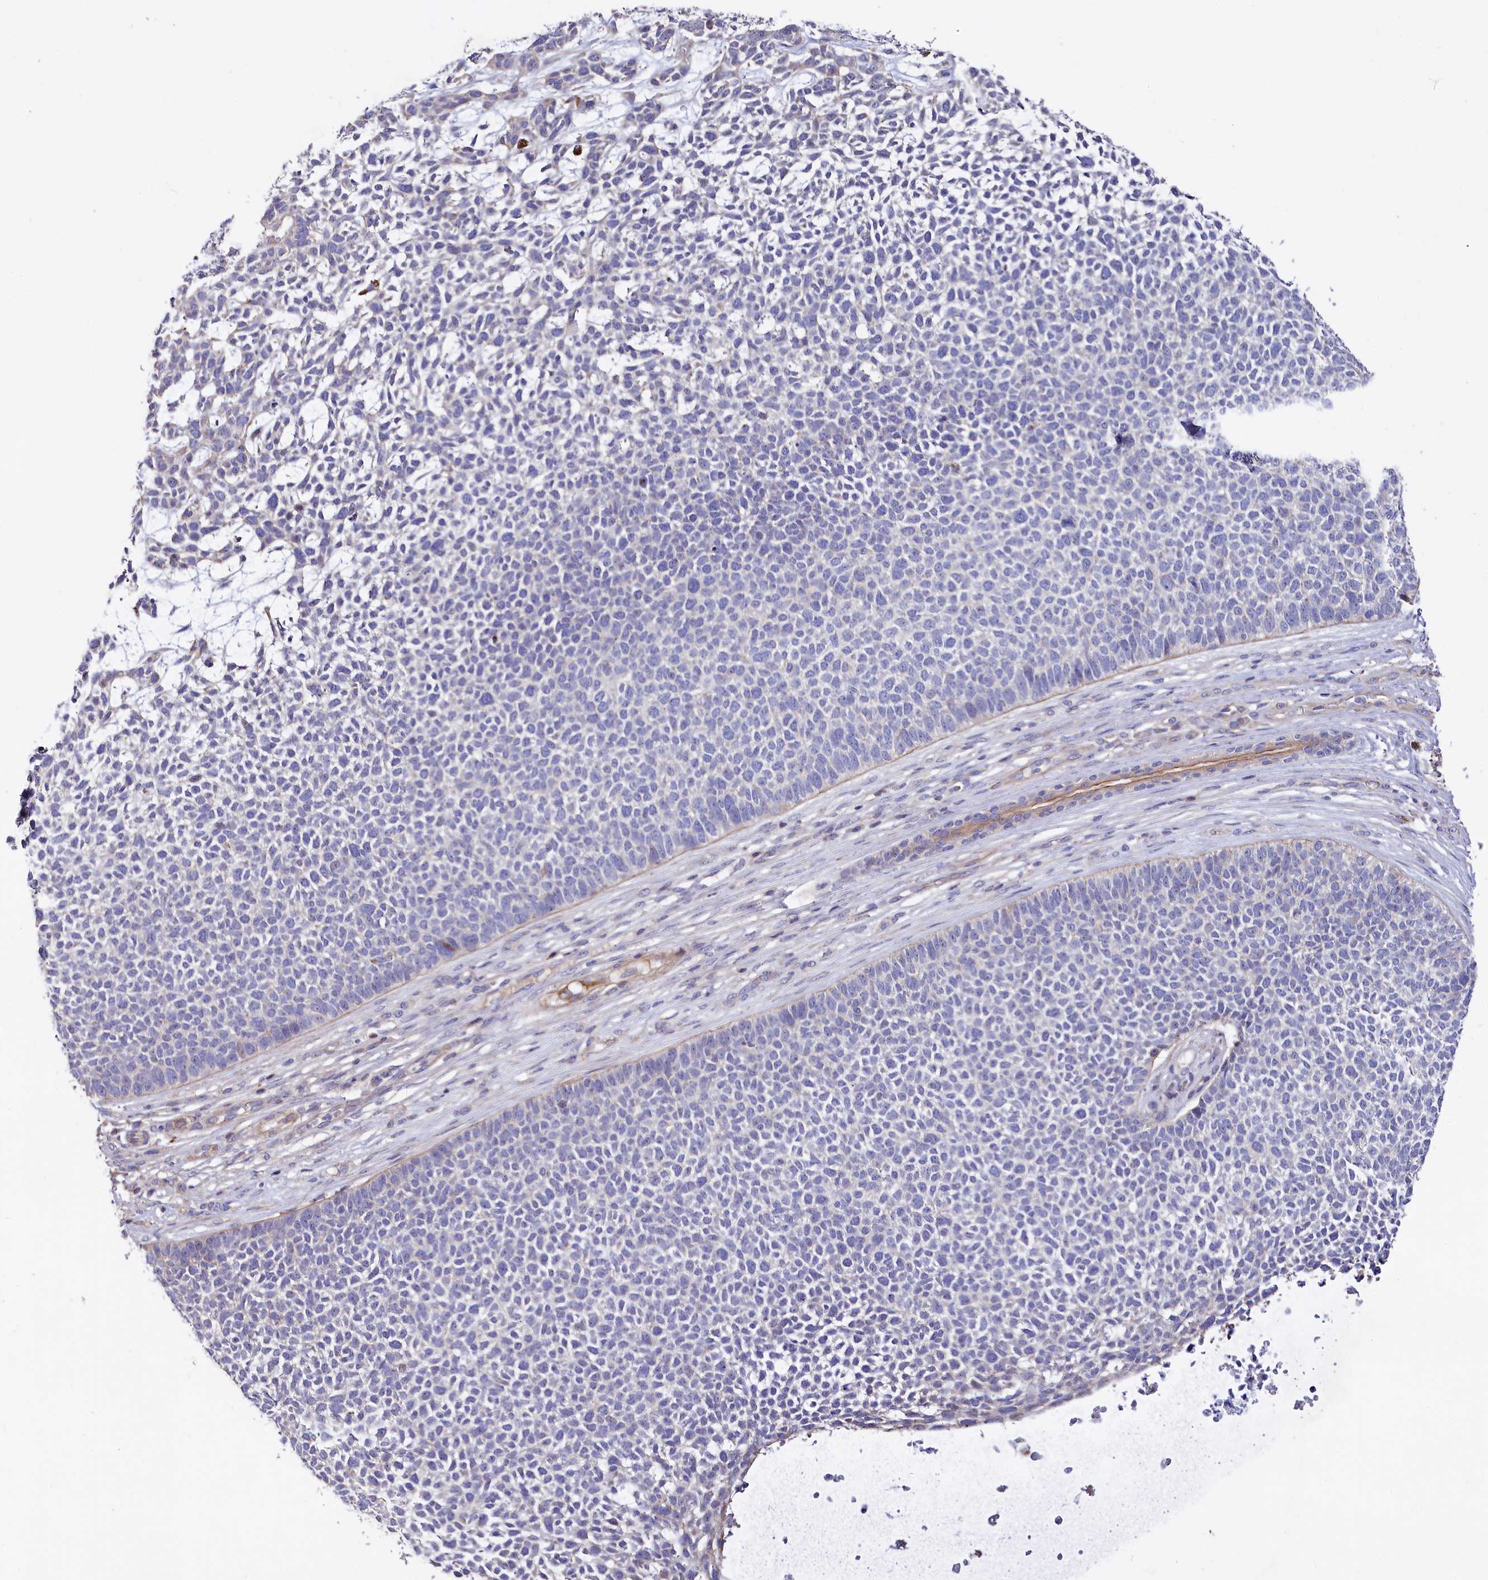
{"staining": {"intensity": "weak", "quantity": "<25%", "location": "cytoplasmic/membranous"}, "tissue": "skin cancer", "cell_type": "Tumor cells", "image_type": "cancer", "snomed": [{"axis": "morphology", "description": "Basal cell carcinoma"}, {"axis": "topography", "description": "Skin"}], "caption": "An immunohistochemistry micrograph of skin cancer (basal cell carcinoma) is shown. There is no staining in tumor cells of skin cancer (basal cell carcinoma).", "gene": "RPUSD3", "patient": {"sex": "female", "age": 84}}